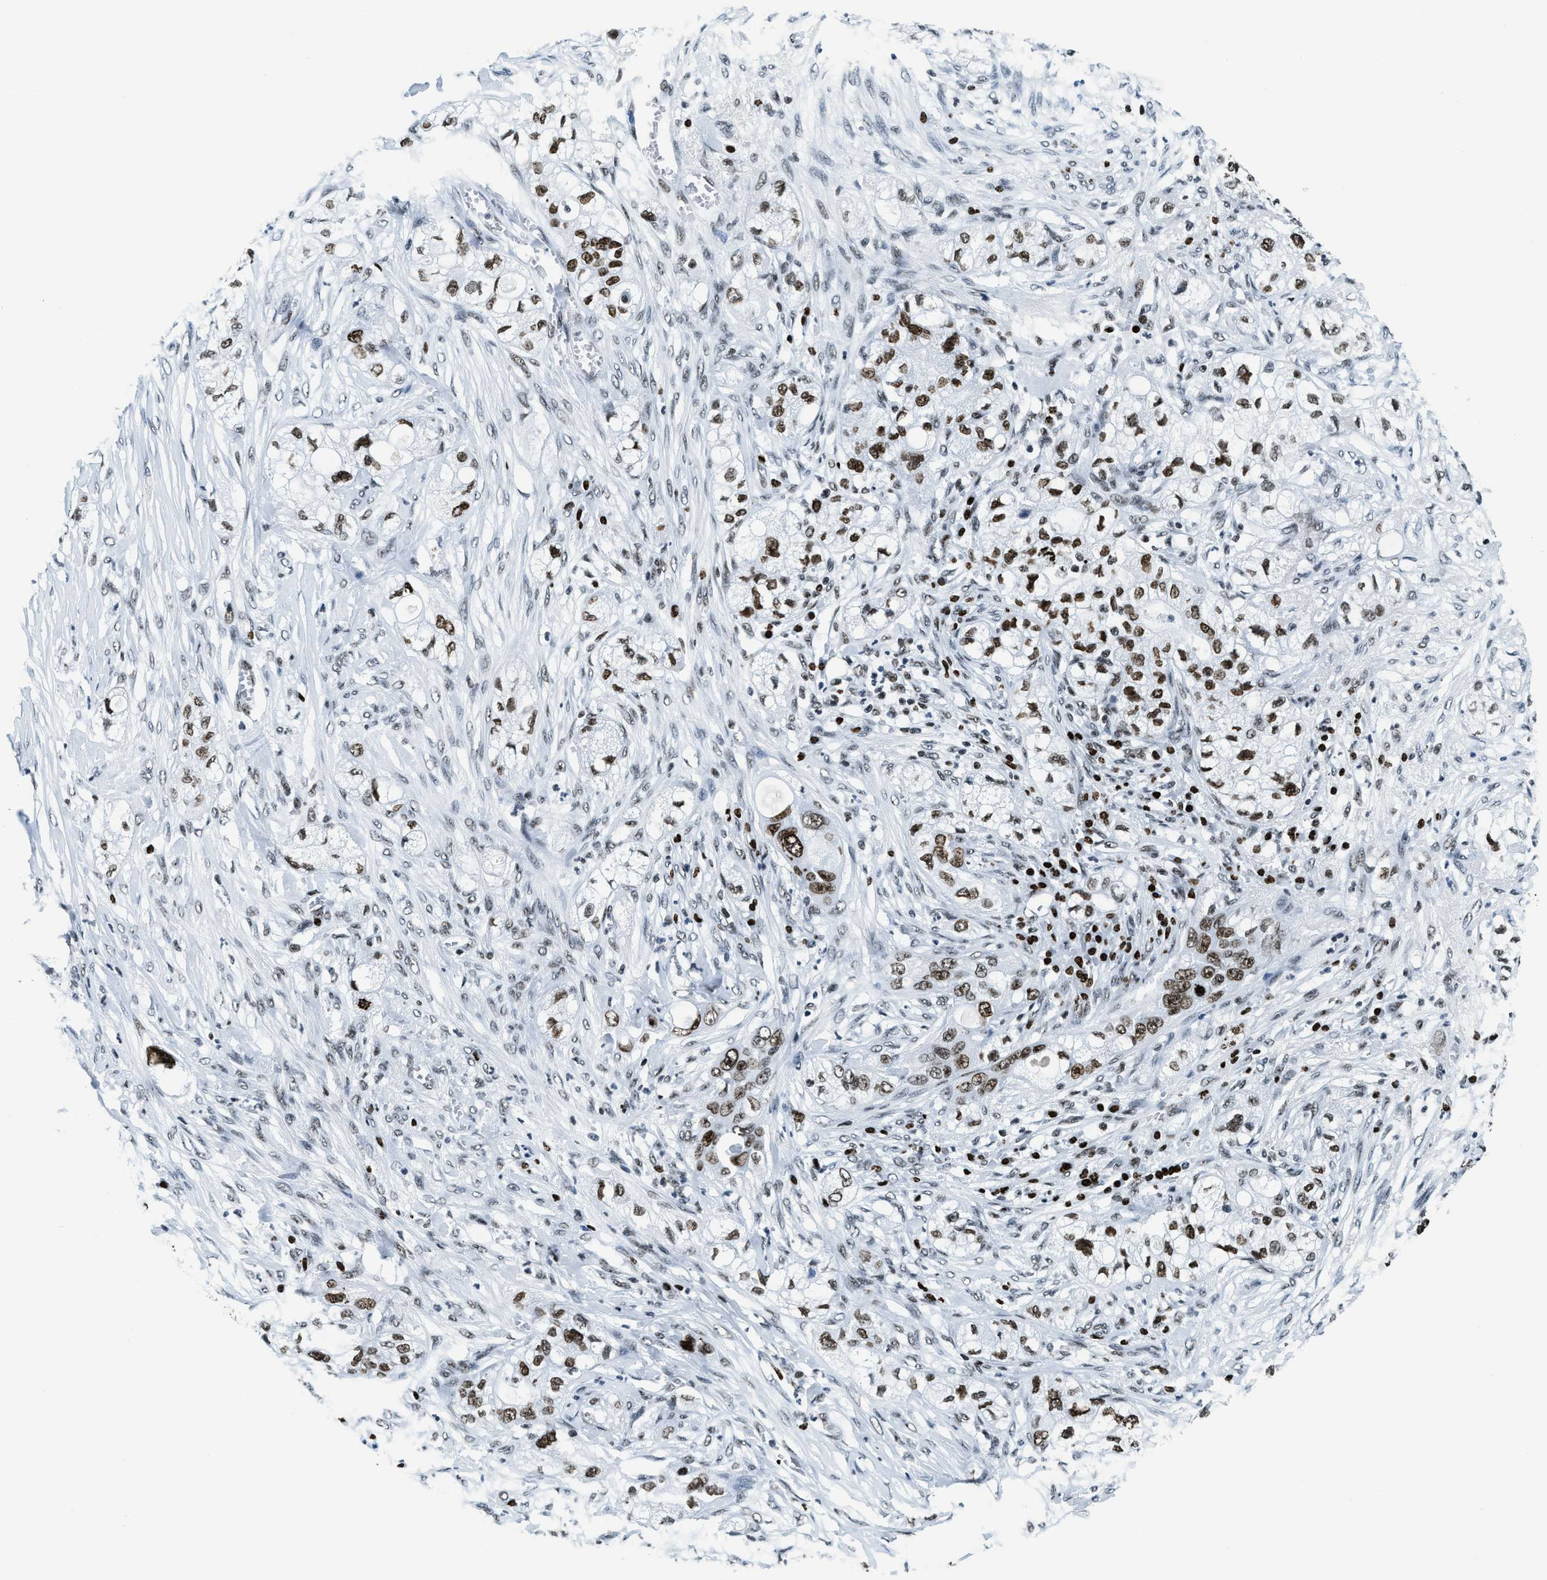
{"staining": {"intensity": "strong", "quantity": "25%-75%", "location": "nuclear"}, "tissue": "pancreatic cancer", "cell_type": "Tumor cells", "image_type": "cancer", "snomed": [{"axis": "morphology", "description": "Adenocarcinoma, NOS"}, {"axis": "topography", "description": "Pancreas"}], "caption": "Protein staining of pancreatic cancer tissue reveals strong nuclear positivity in approximately 25%-75% of tumor cells.", "gene": "TOP1", "patient": {"sex": "female", "age": 78}}